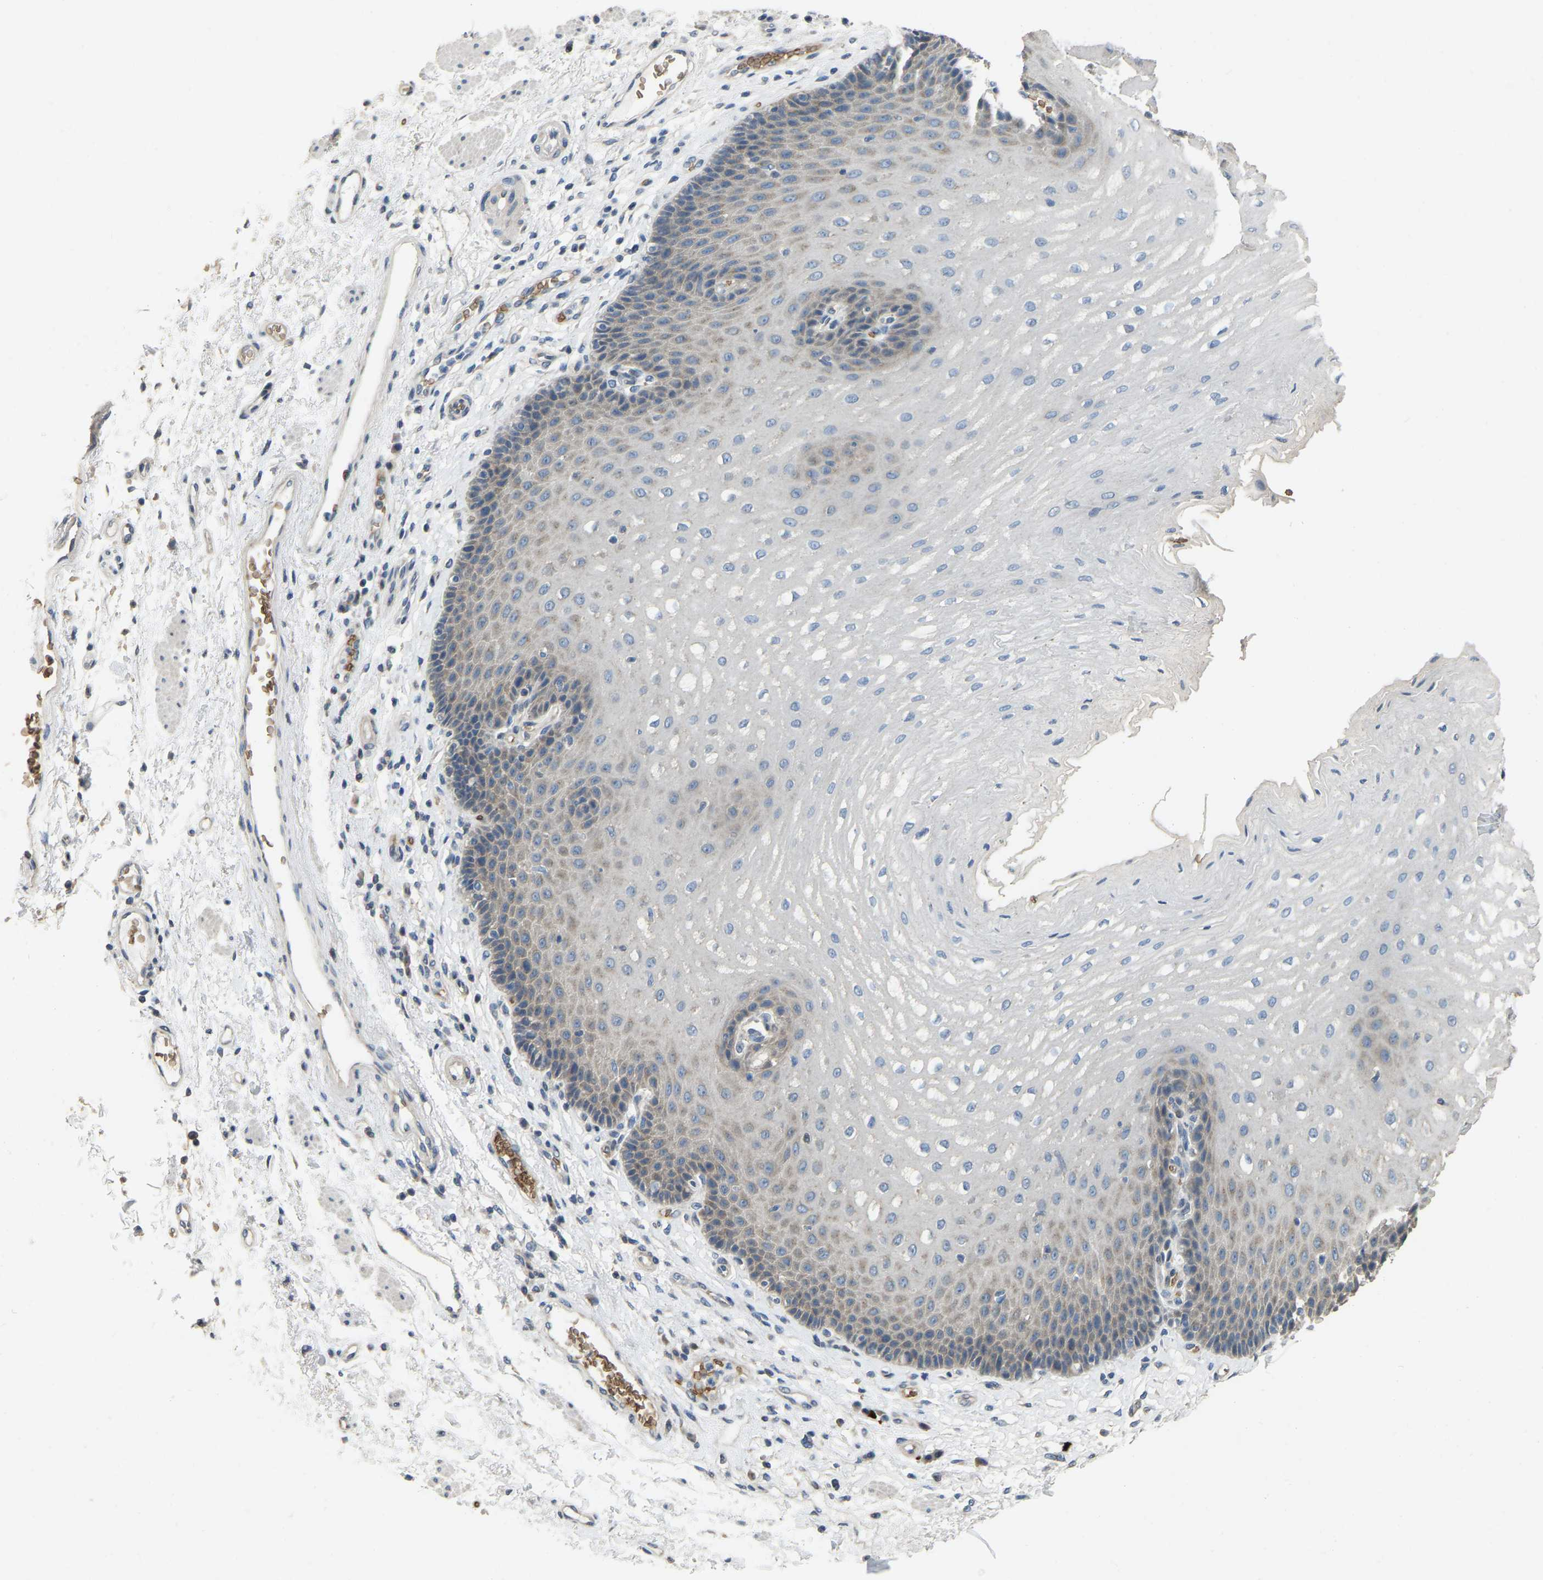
{"staining": {"intensity": "weak", "quantity": "<25%", "location": "cytoplasmic/membranous"}, "tissue": "esophagus", "cell_type": "Squamous epithelial cells", "image_type": "normal", "snomed": [{"axis": "morphology", "description": "Normal tissue, NOS"}, {"axis": "topography", "description": "Esophagus"}], "caption": "Squamous epithelial cells are negative for protein expression in normal human esophagus. (Stains: DAB (3,3'-diaminobenzidine) IHC with hematoxylin counter stain, Microscopy: brightfield microscopy at high magnification).", "gene": "CFAP298", "patient": {"sex": "male", "age": 54}}